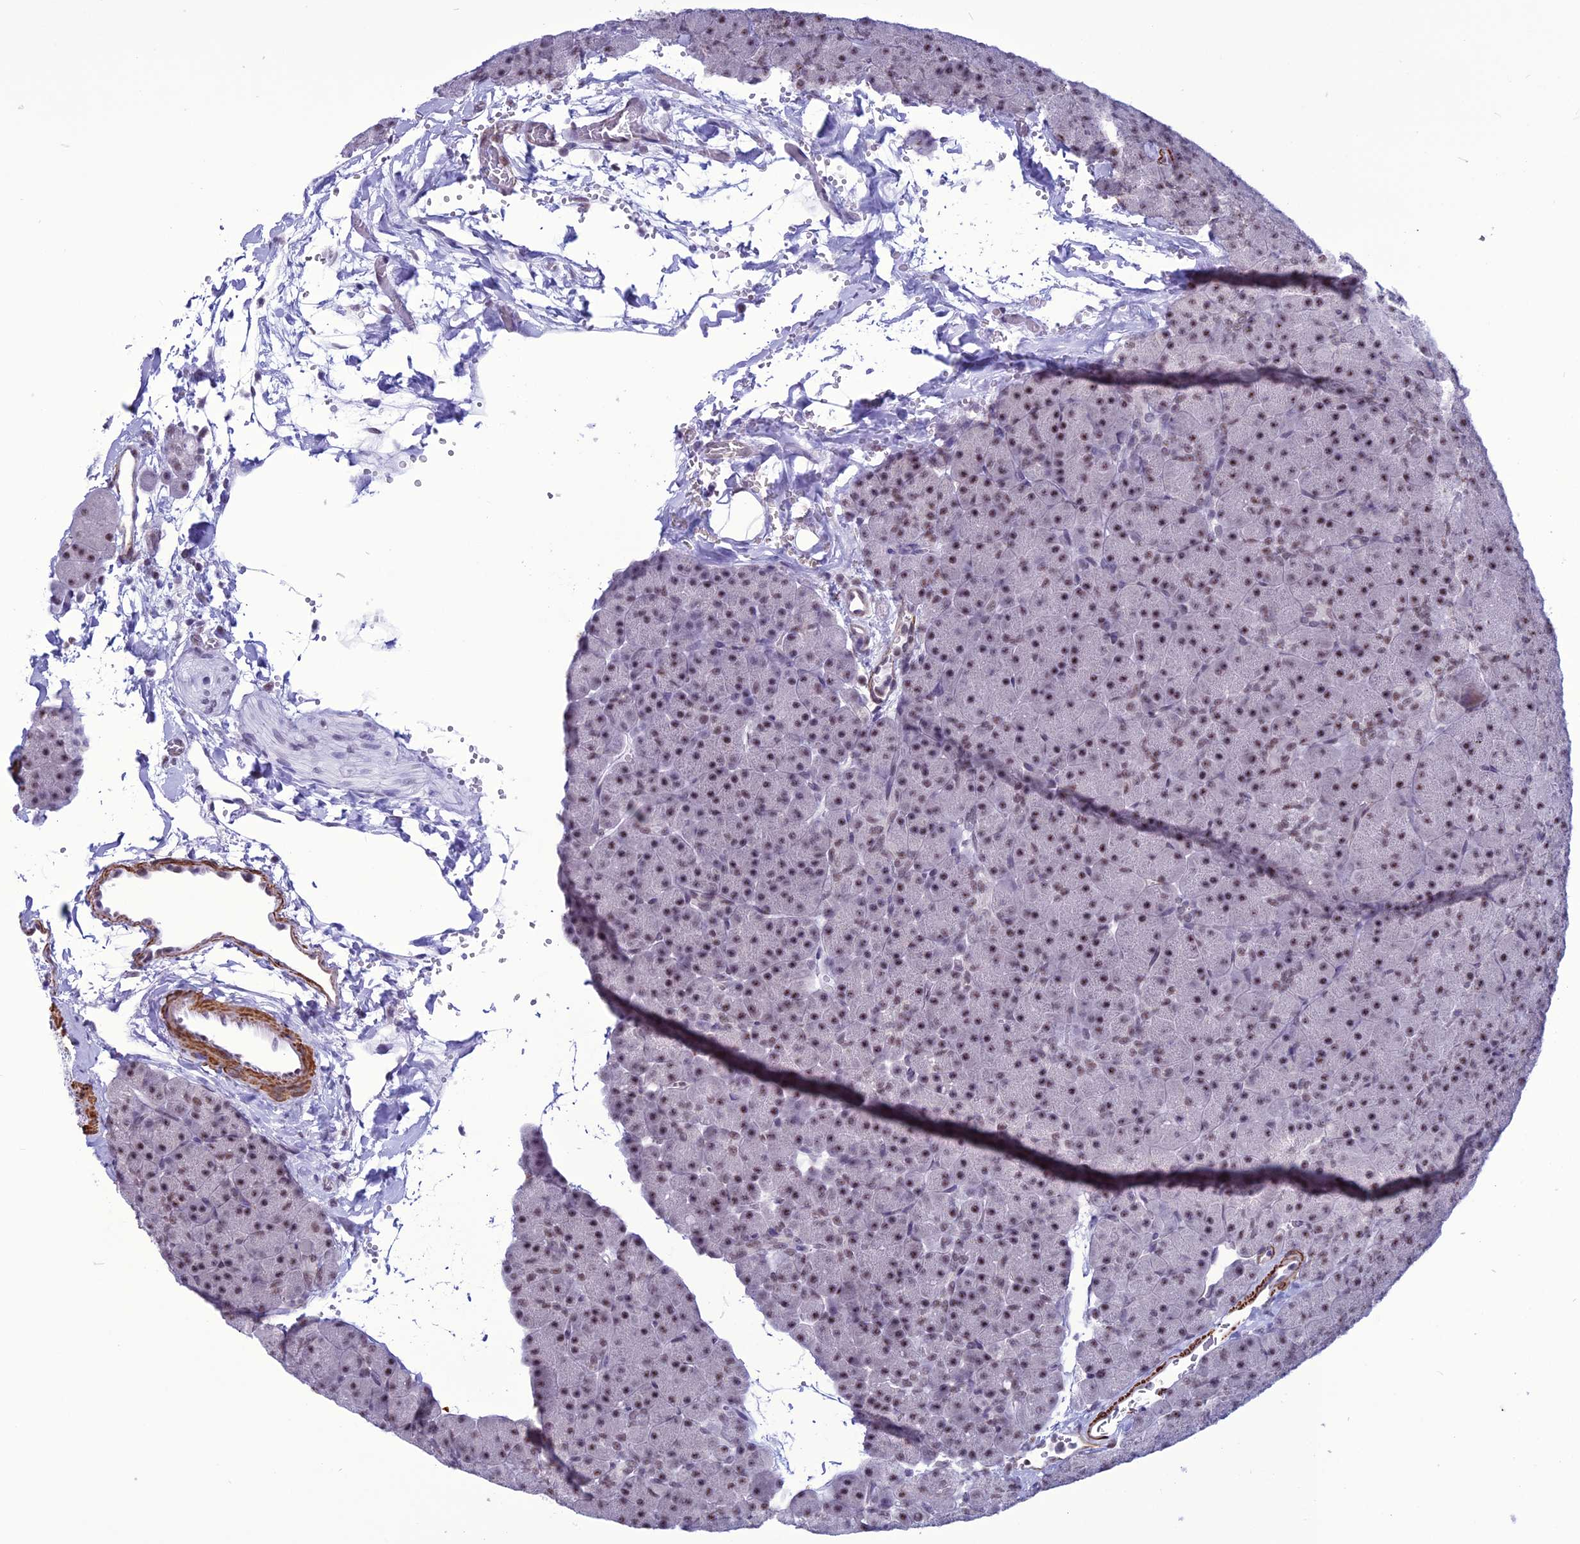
{"staining": {"intensity": "strong", "quantity": ">75%", "location": "nuclear"}, "tissue": "pancreas", "cell_type": "Exocrine glandular cells", "image_type": "normal", "snomed": [{"axis": "morphology", "description": "Normal tissue, NOS"}, {"axis": "topography", "description": "Pancreas"}], "caption": "DAB immunohistochemical staining of benign human pancreas exhibits strong nuclear protein positivity in approximately >75% of exocrine glandular cells.", "gene": "U2AF1", "patient": {"sex": "male", "age": 36}}